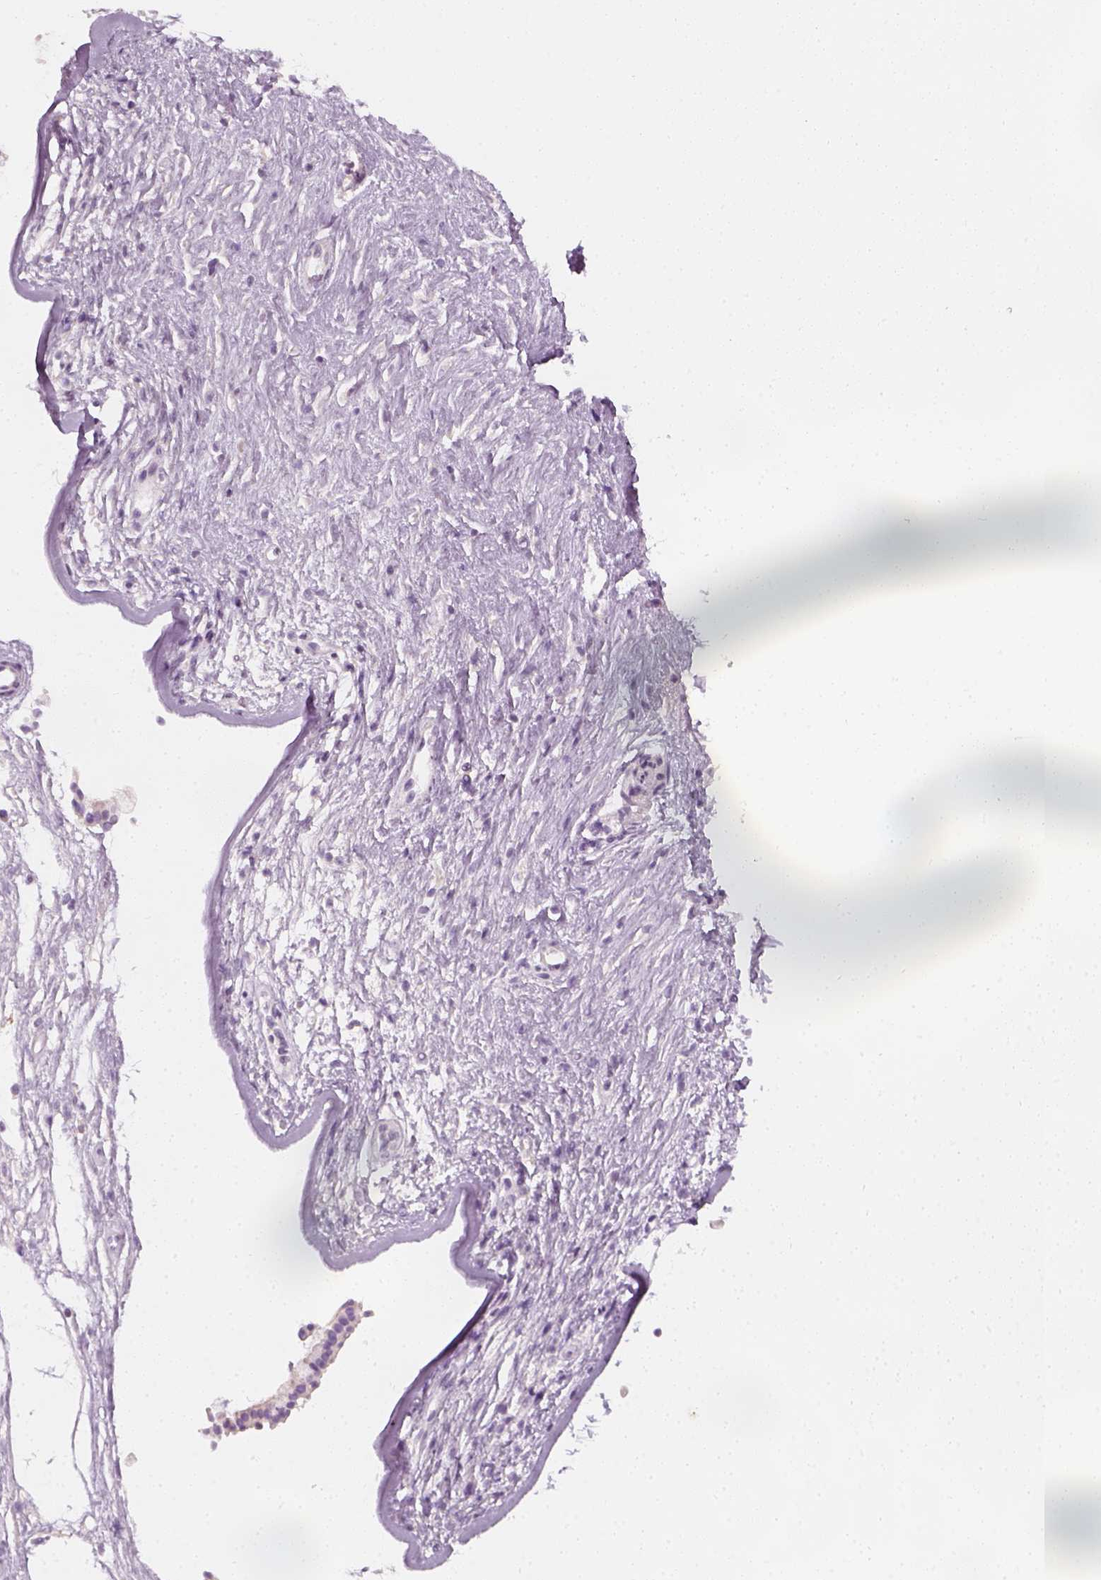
{"staining": {"intensity": "negative", "quantity": "none", "location": "none"}, "tissue": "nasopharynx", "cell_type": "Respiratory epithelial cells", "image_type": "normal", "snomed": [{"axis": "morphology", "description": "Normal tissue, NOS"}, {"axis": "topography", "description": "Nasopharynx"}], "caption": "A histopathology image of human nasopharynx is negative for staining in respiratory epithelial cells. Nuclei are stained in blue.", "gene": "PRAME", "patient": {"sex": "male", "age": 24}}